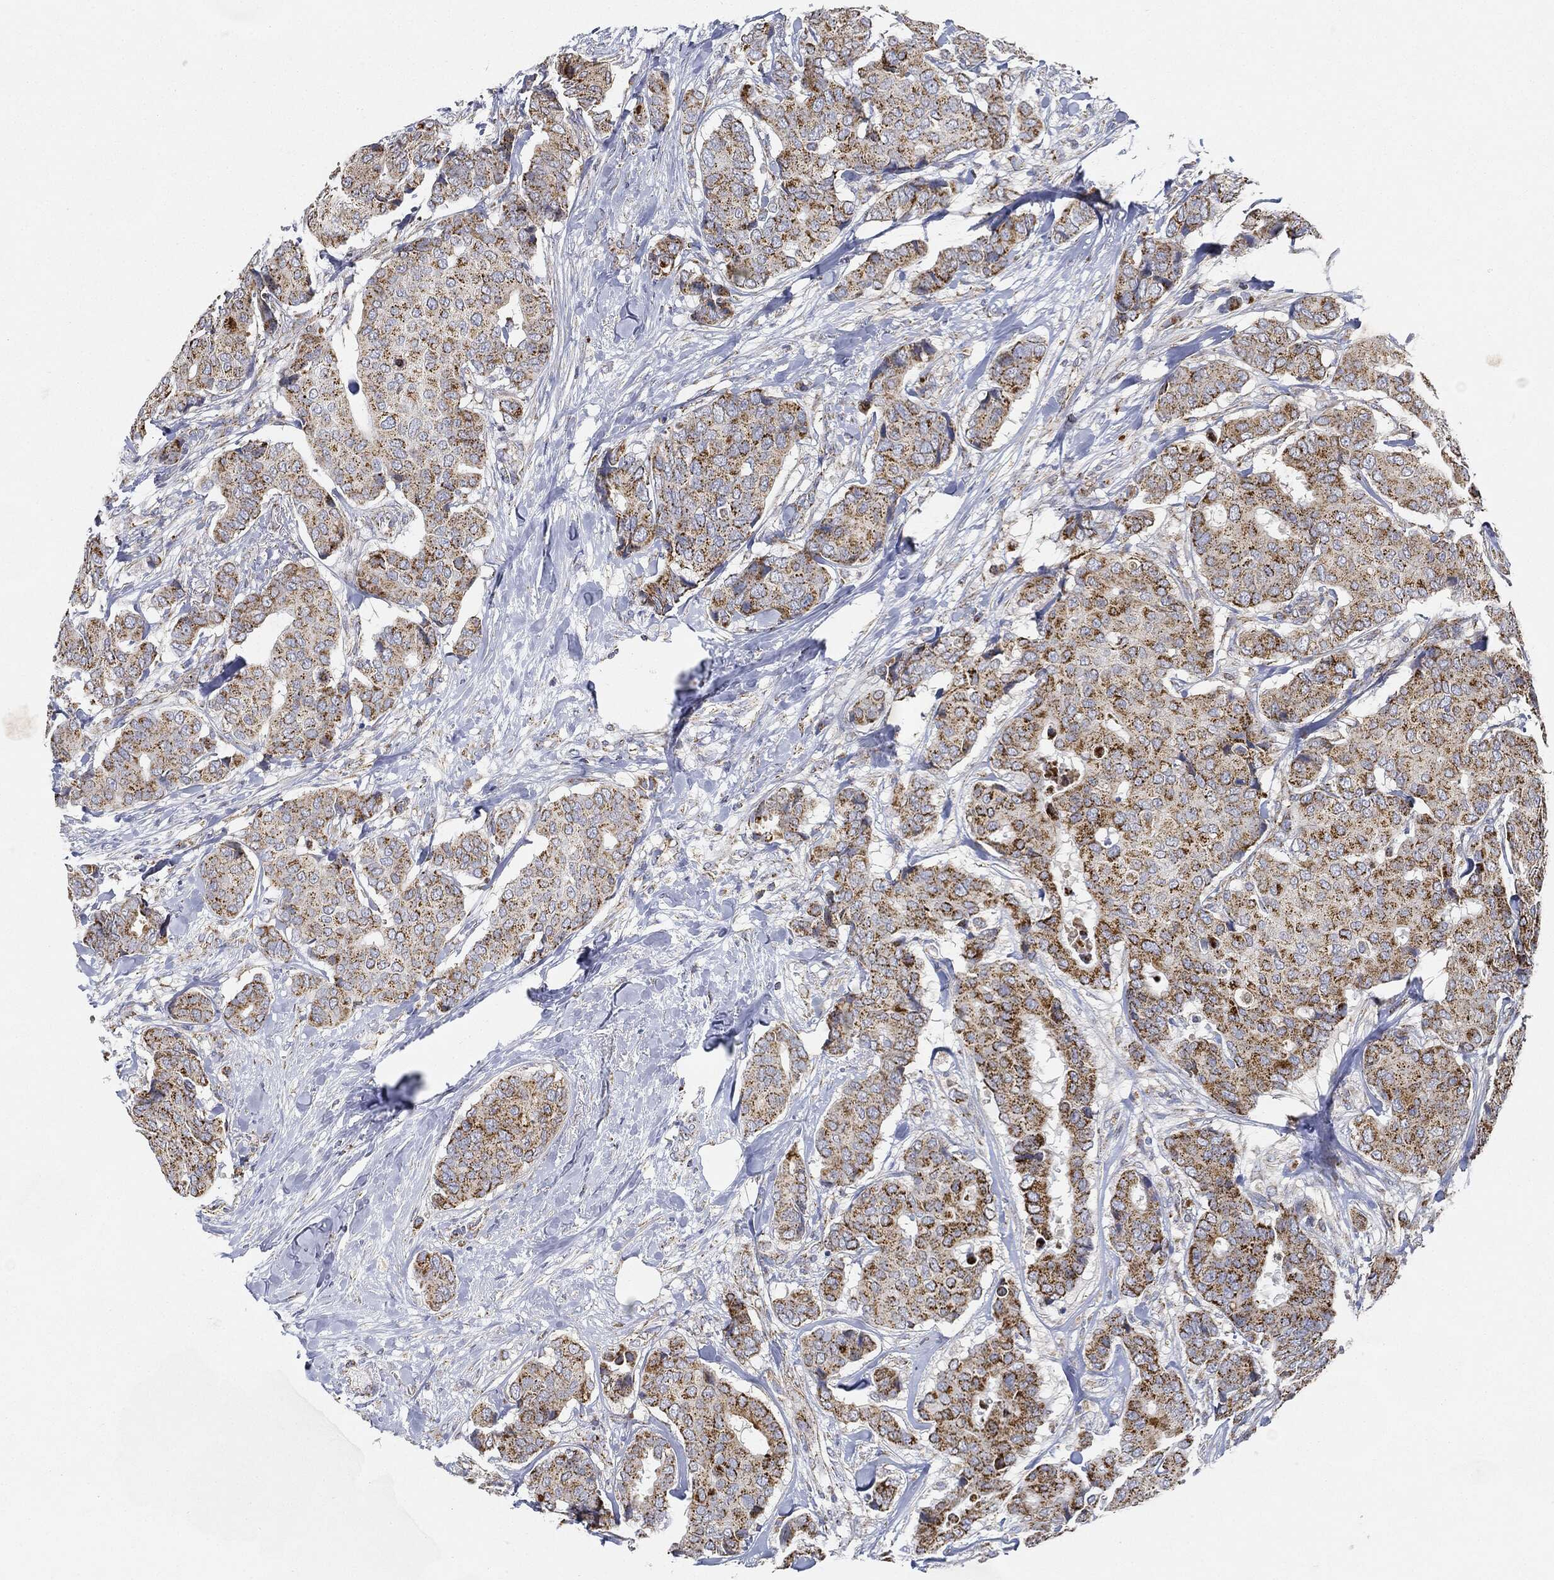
{"staining": {"intensity": "strong", "quantity": ">75%", "location": "cytoplasmic/membranous"}, "tissue": "breast cancer", "cell_type": "Tumor cells", "image_type": "cancer", "snomed": [{"axis": "morphology", "description": "Duct carcinoma"}, {"axis": "topography", "description": "Breast"}], "caption": "The immunohistochemical stain highlights strong cytoplasmic/membranous staining in tumor cells of breast cancer (infiltrating ductal carcinoma) tissue.", "gene": "CAPN15", "patient": {"sex": "female", "age": 75}}